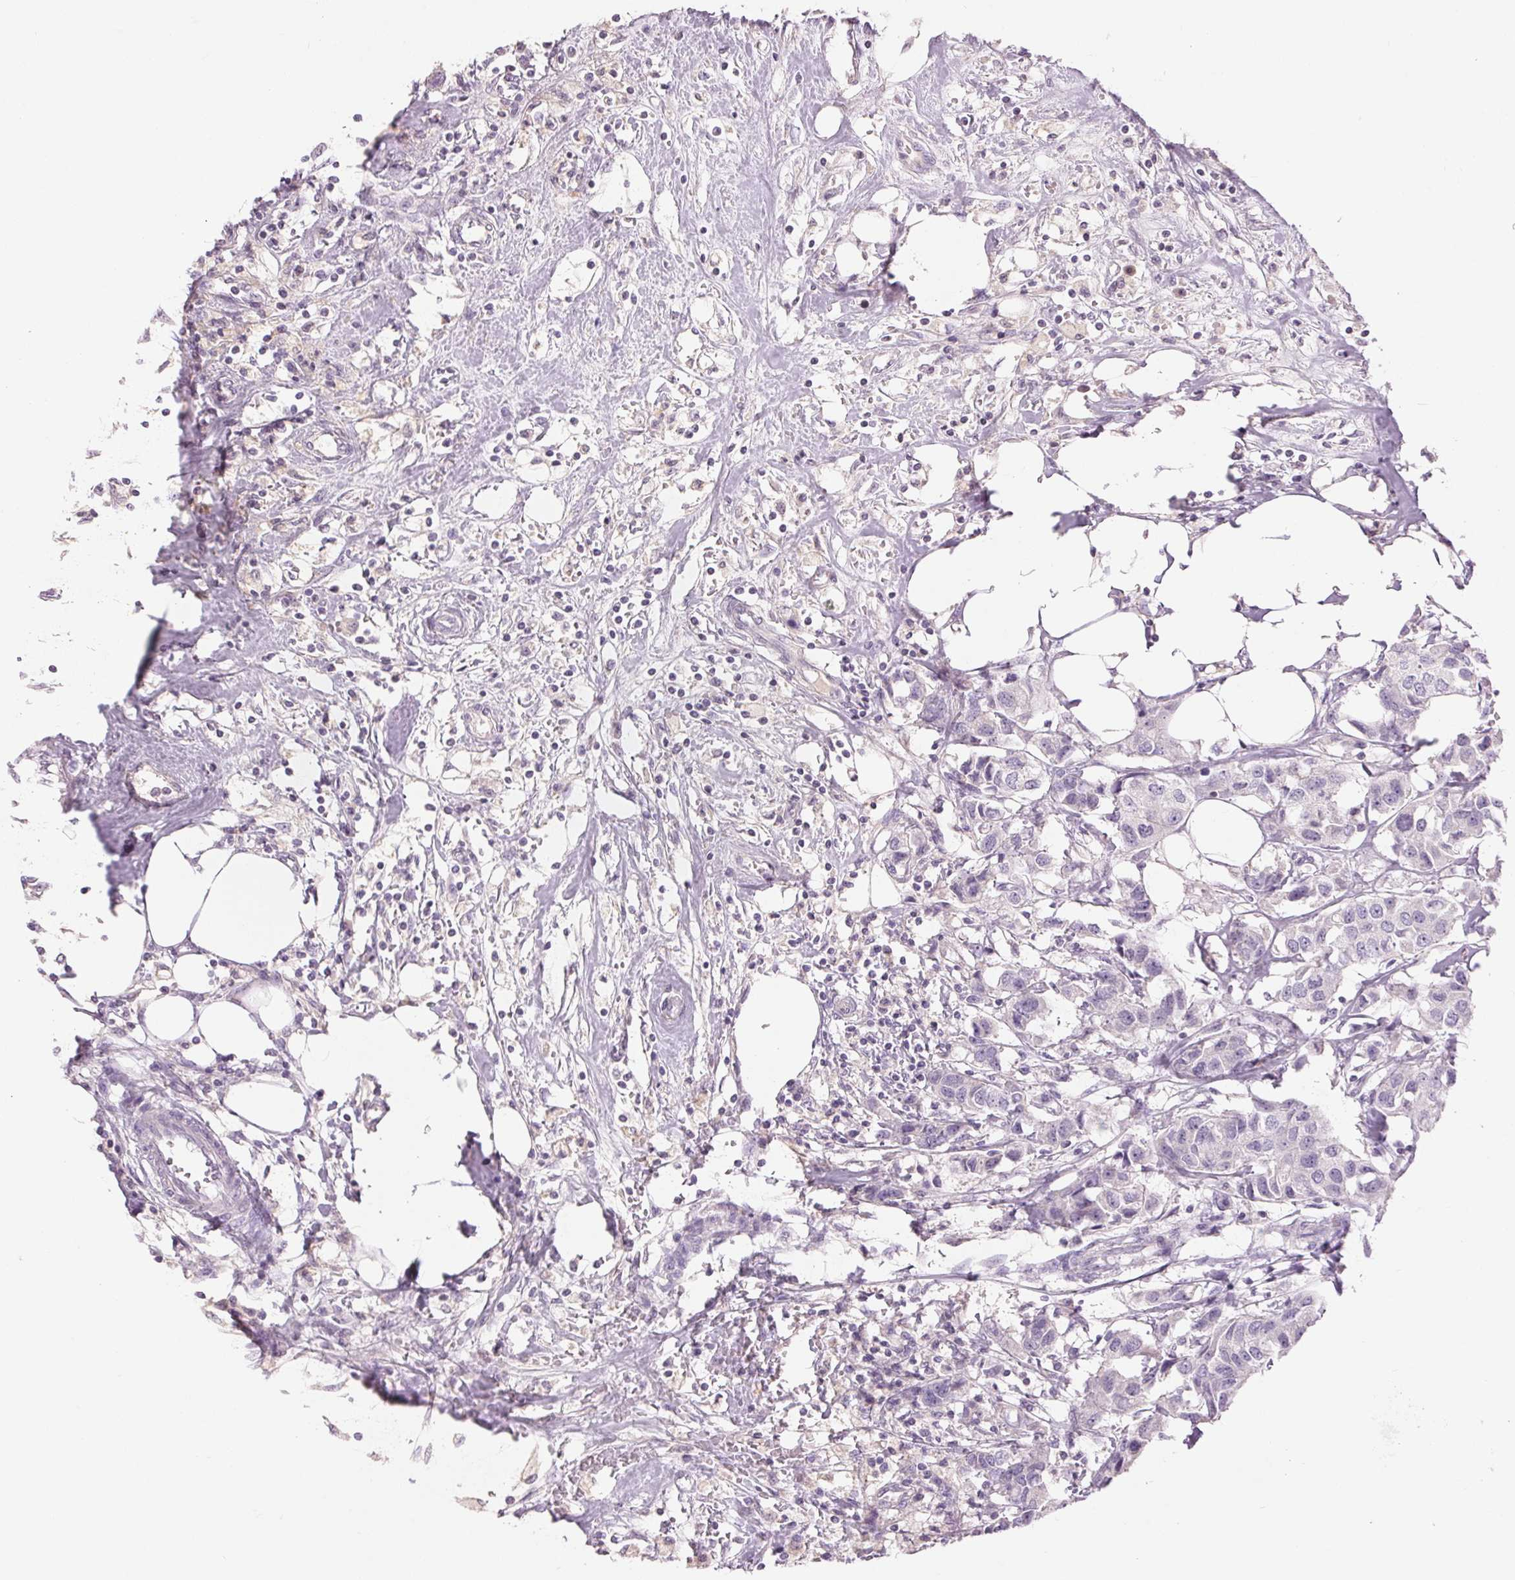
{"staining": {"intensity": "negative", "quantity": "none", "location": "none"}, "tissue": "breast cancer", "cell_type": "Tumor cells", "image_type": "cancer", "snomed": [{"axis": "morphology", "description": "Duct carcinoma"}, {"axis": "topography", "description": "Breast"}], "caption": "High power microscopy micrograph of an IHC image of infiltrating ductal carcinoma (breast), revealing no significant positivity in tumor cells.", "gene": "FXYD4", "patient": {"sex": "female", "age": 80}}